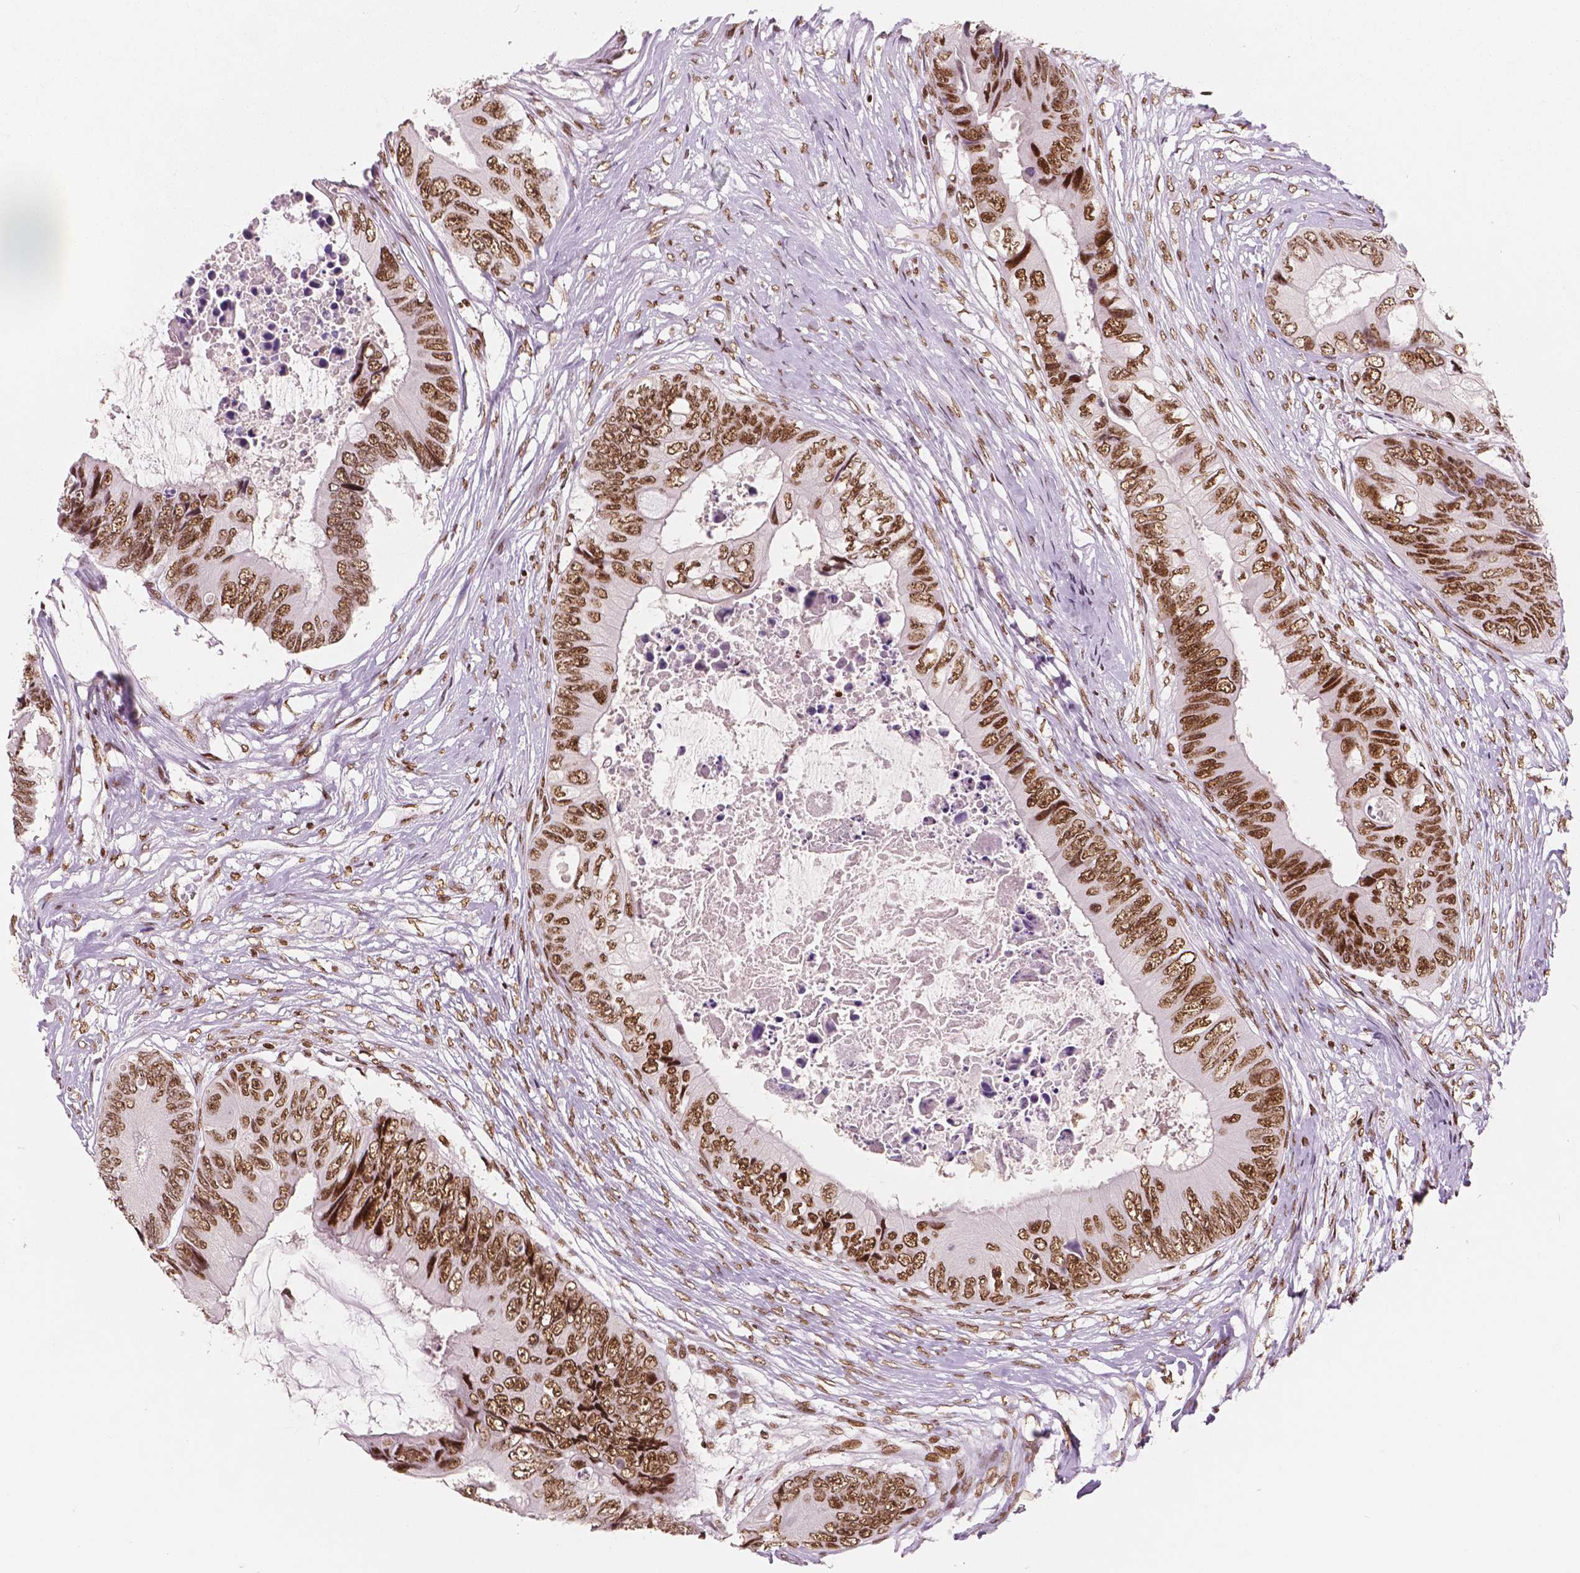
{"staining": {"intensity": "strong", "quantity": ">75%", "location": "nuclear"}, "tissue": "colorectal cancer", "cell_type": "Tumor cells", "image_type": "cancer", "snomed": [{"axis": "morphology", "description": "Adenocarcinoma, NOS"}, {"axis": "topography", "description": "Rectum"}], "caption": "The image displays immunohistochemical staining of adenocarcinoma (colorectal). There is strong nuclear staining is identified in about >75% of tumor cells. Nuclei are stained in blue.", "gene": "BRD4", "patient": {"sex": "male", "age": 63}}